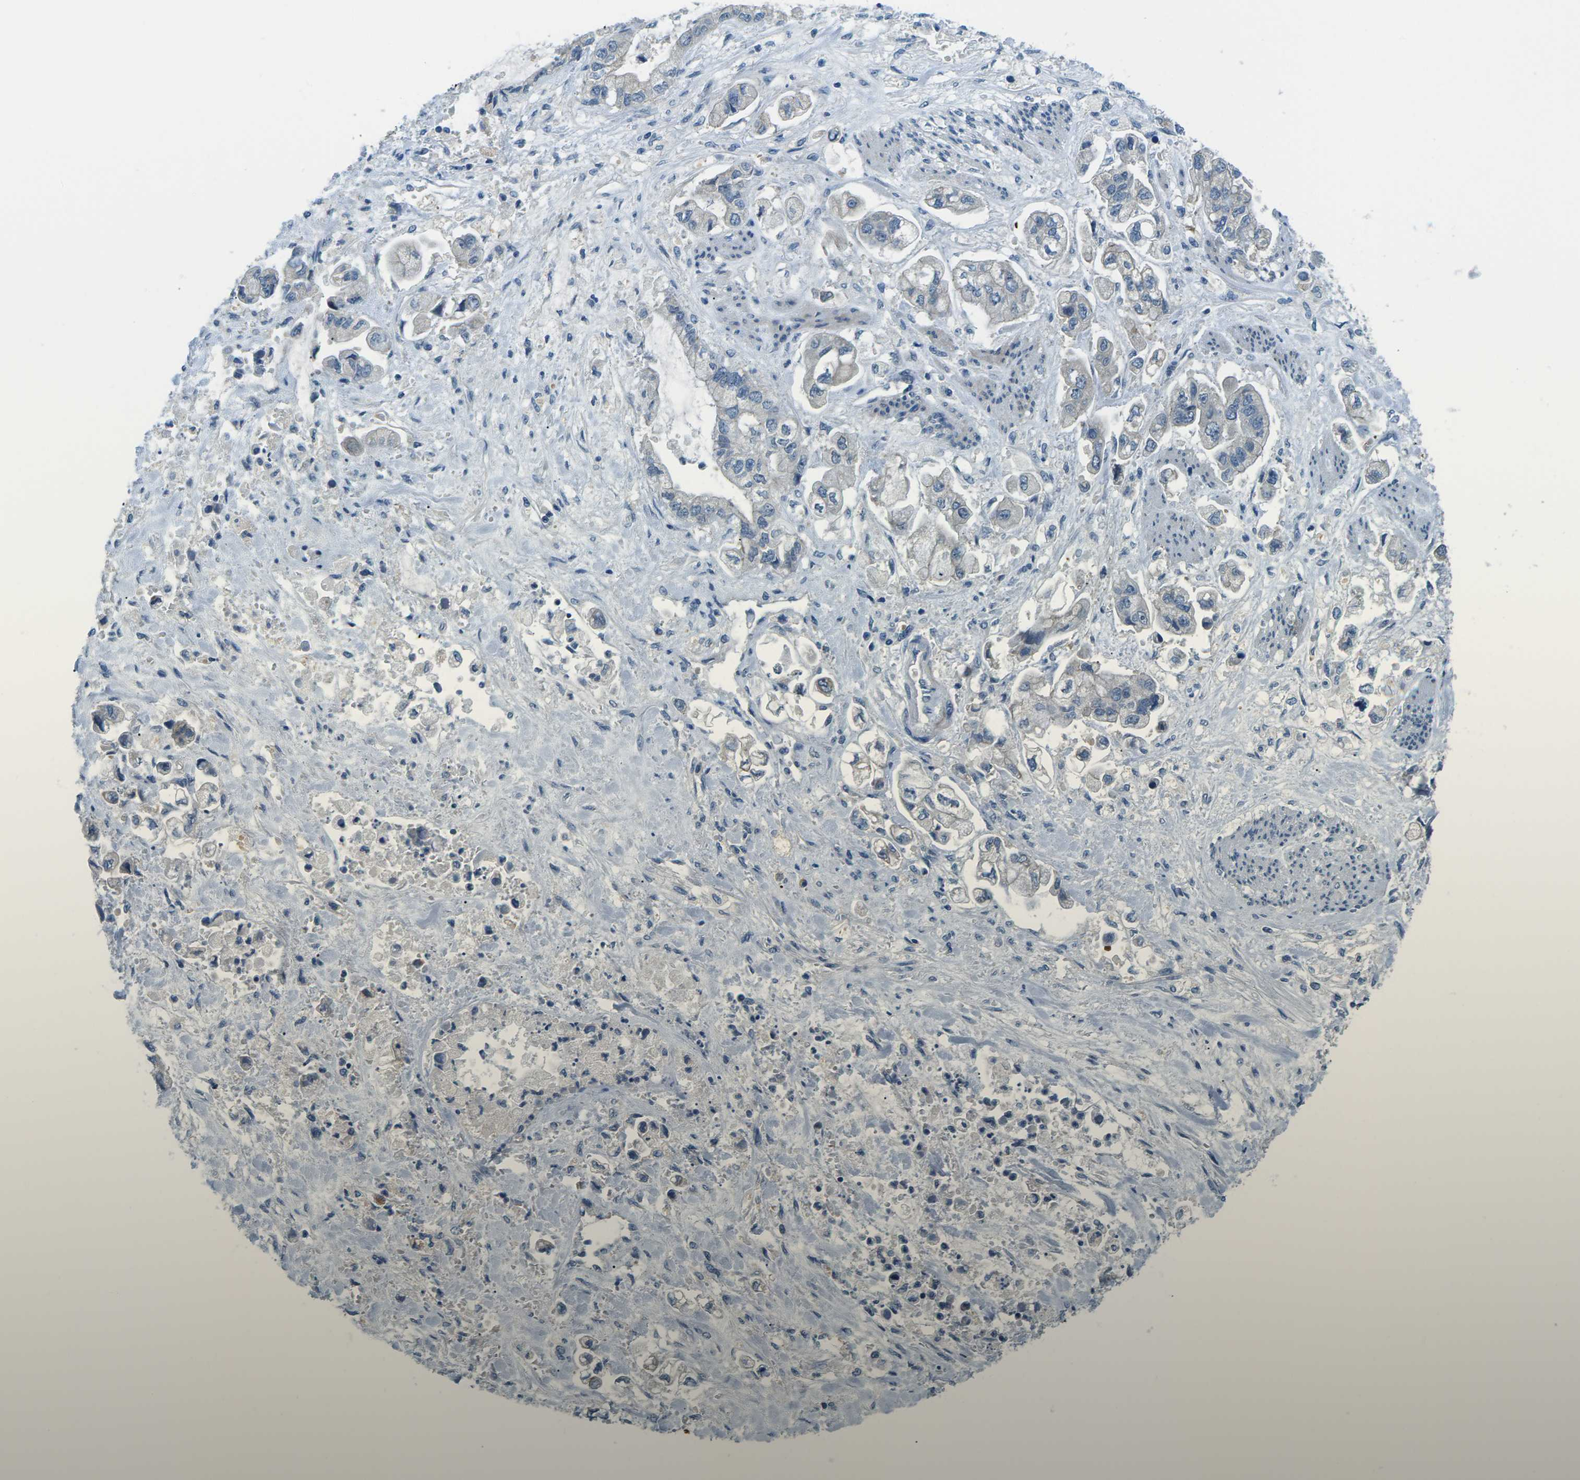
{"staining": {"intensity": "negative", "quantity": "none", "location": "none"}, "tissue": "stomach cancer", "cell_type": "Tumor cells", "image_type": "cancer", "snomed": [{"axis": "morphology", "description": "Normal tissue, NOS"}, {"axis": "morphology", "description": "Adenocarcinoma, NOS"}, {"axis": "topography", "description": "Stomach"}], "caption": "Image shows no significant protein expression in tumor cells of adenocarcinoma (stomach). The staining was performed using DAB to visualize the protein expression in brown, while the nuclei were stained in blue with hematoxylin (Magnification: 20x).", "gene": "CTNND1", "patient": {"sex": "male", "age": 62}}